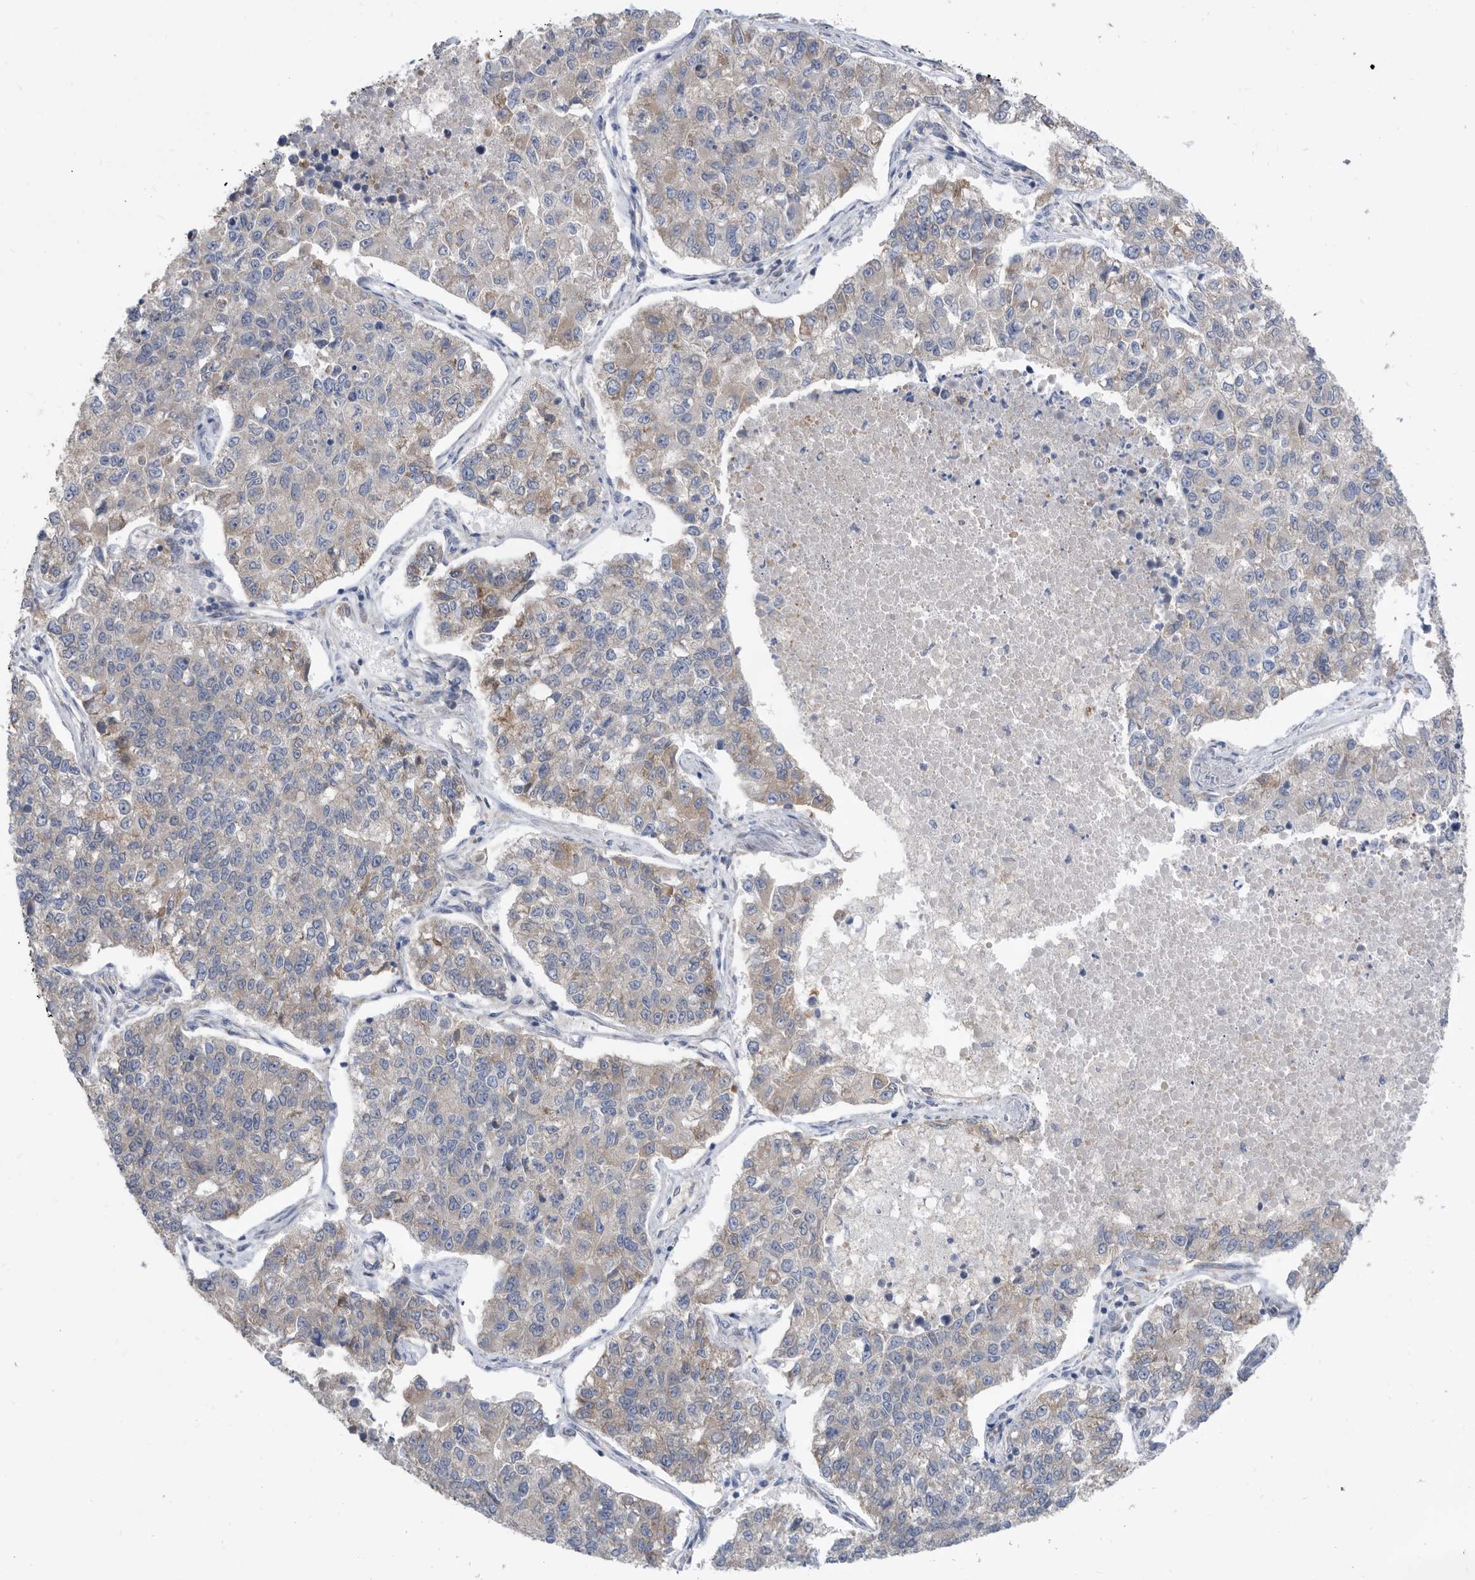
{"staining": {"intensity": "weak", "quantity": "25%-75%", "location": "cytoplasmic/membranous"}, "tissue": "lung cancer", "cell_type": "Tumor cells", "image_type": "cancer", "snomed": [{"axis": "morphology", "description": "Adenocarcinoma, NOS"}, {"axis": "topography", "description": "Lung"}], "caption": "This image exhibits IHC staining of lung adenocarcinoma, with low weak cytoplasmic/membranous expression in approximately 25%-75% of tumor cells.", "gene": "CCT4", "patient": {"sex": "male", "age": 49}}